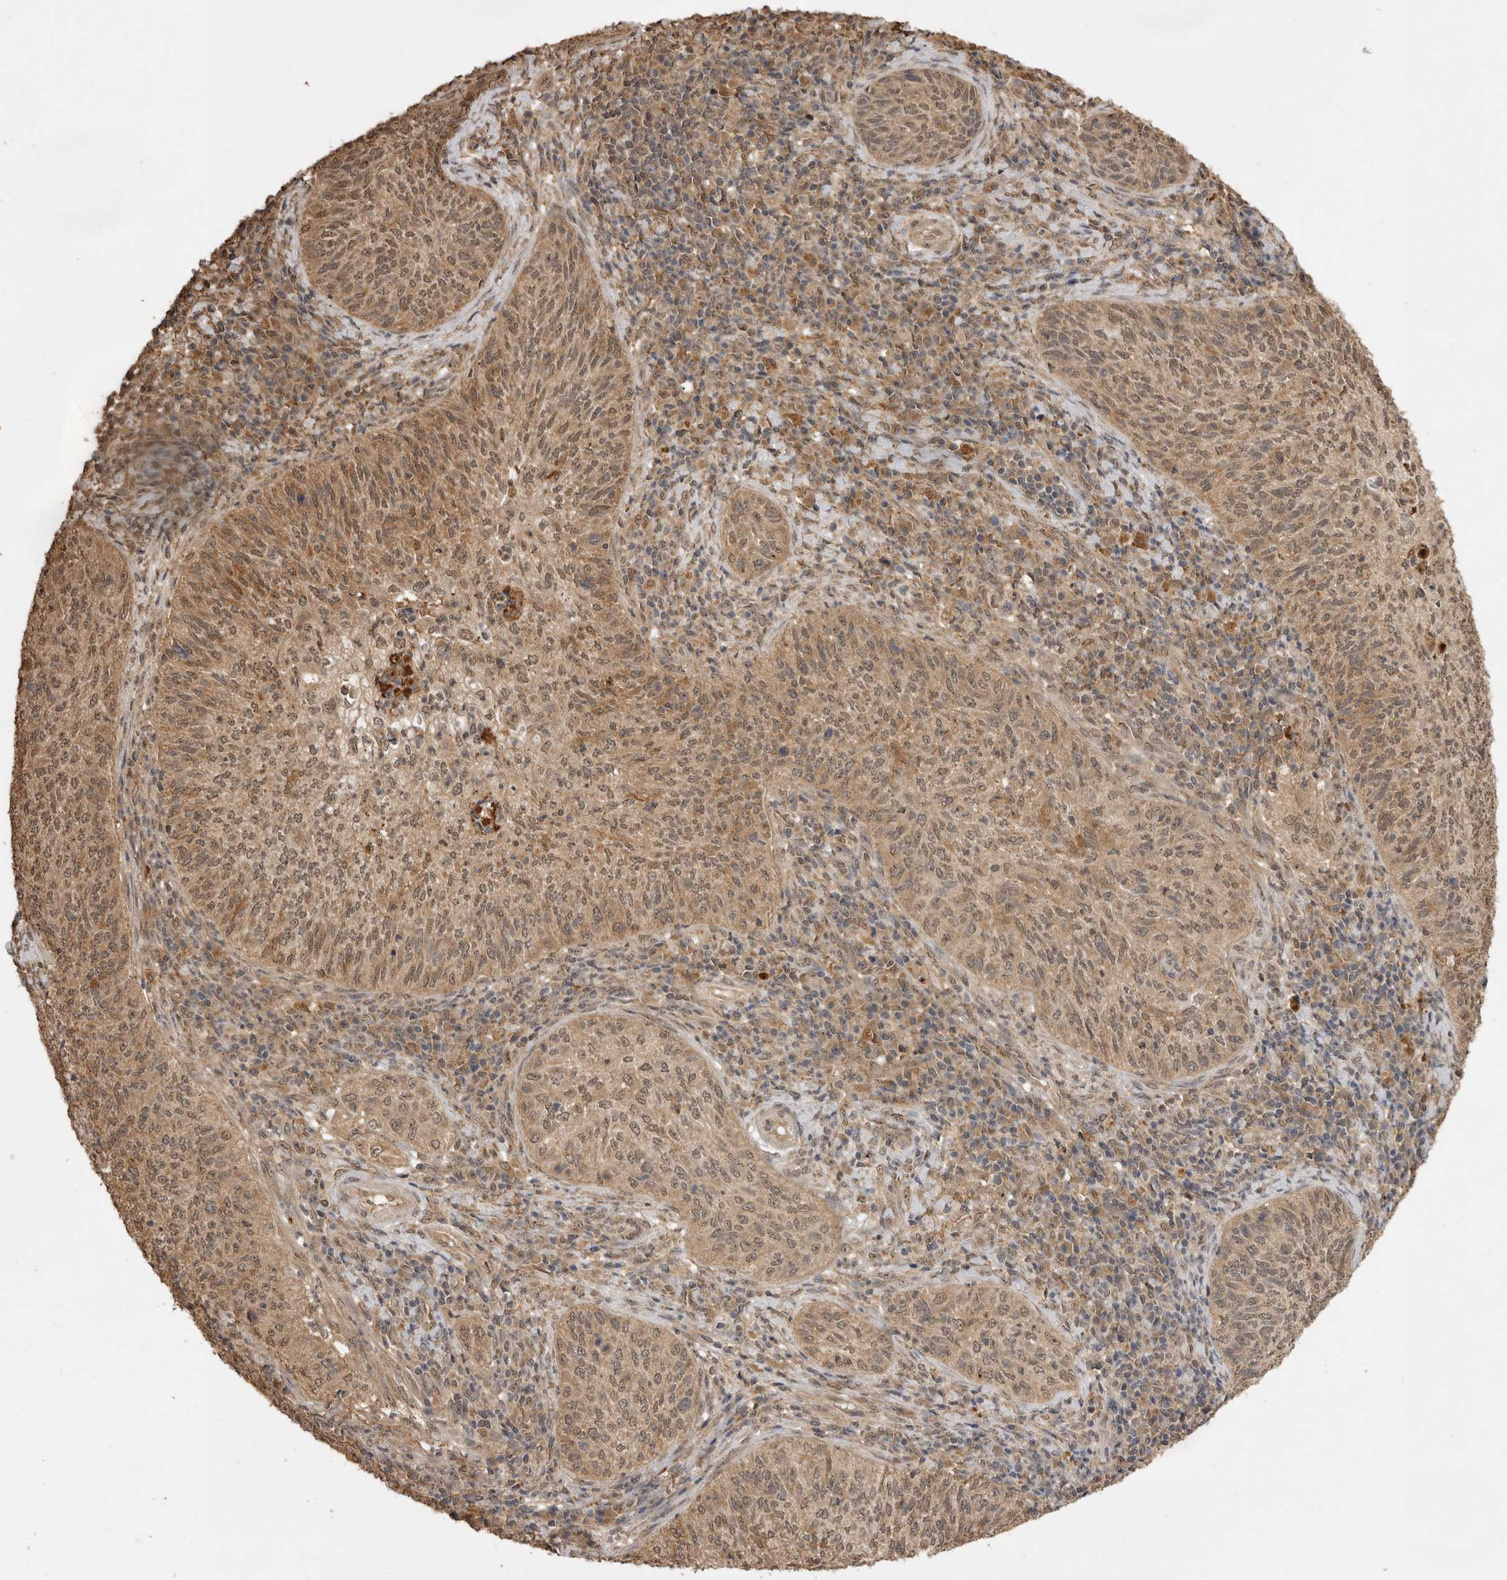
{"staining": {"intensity": "moderate", "quantity": ">75%", "location": "cytoplasmic/membranous,nuclear"}, "tissue": "cervical cancer", "cell_type": "Tumor cells", "image_type": "cancer", "snomed": [{"axis": "morphology", "description": "Squamous cell carcinoma, NOS"}, {"axis": "topography", "description": "Cervix"}], "caption": "The histopathology image shows immunohistochemical staining of squamous cell carcinoma (cervical). There is moderate cytoplasmic/membranous and nuclear staining is identified in approximately >75% of tumor cells. The protein is stained brown, and the nuclei are stained in blue (DAB (3,3'-diaminobenzidine) IHC with brightfield microscopy, high magnification).", "gene": "JAG2", "patient": {"sex": "female", "age": 30}}